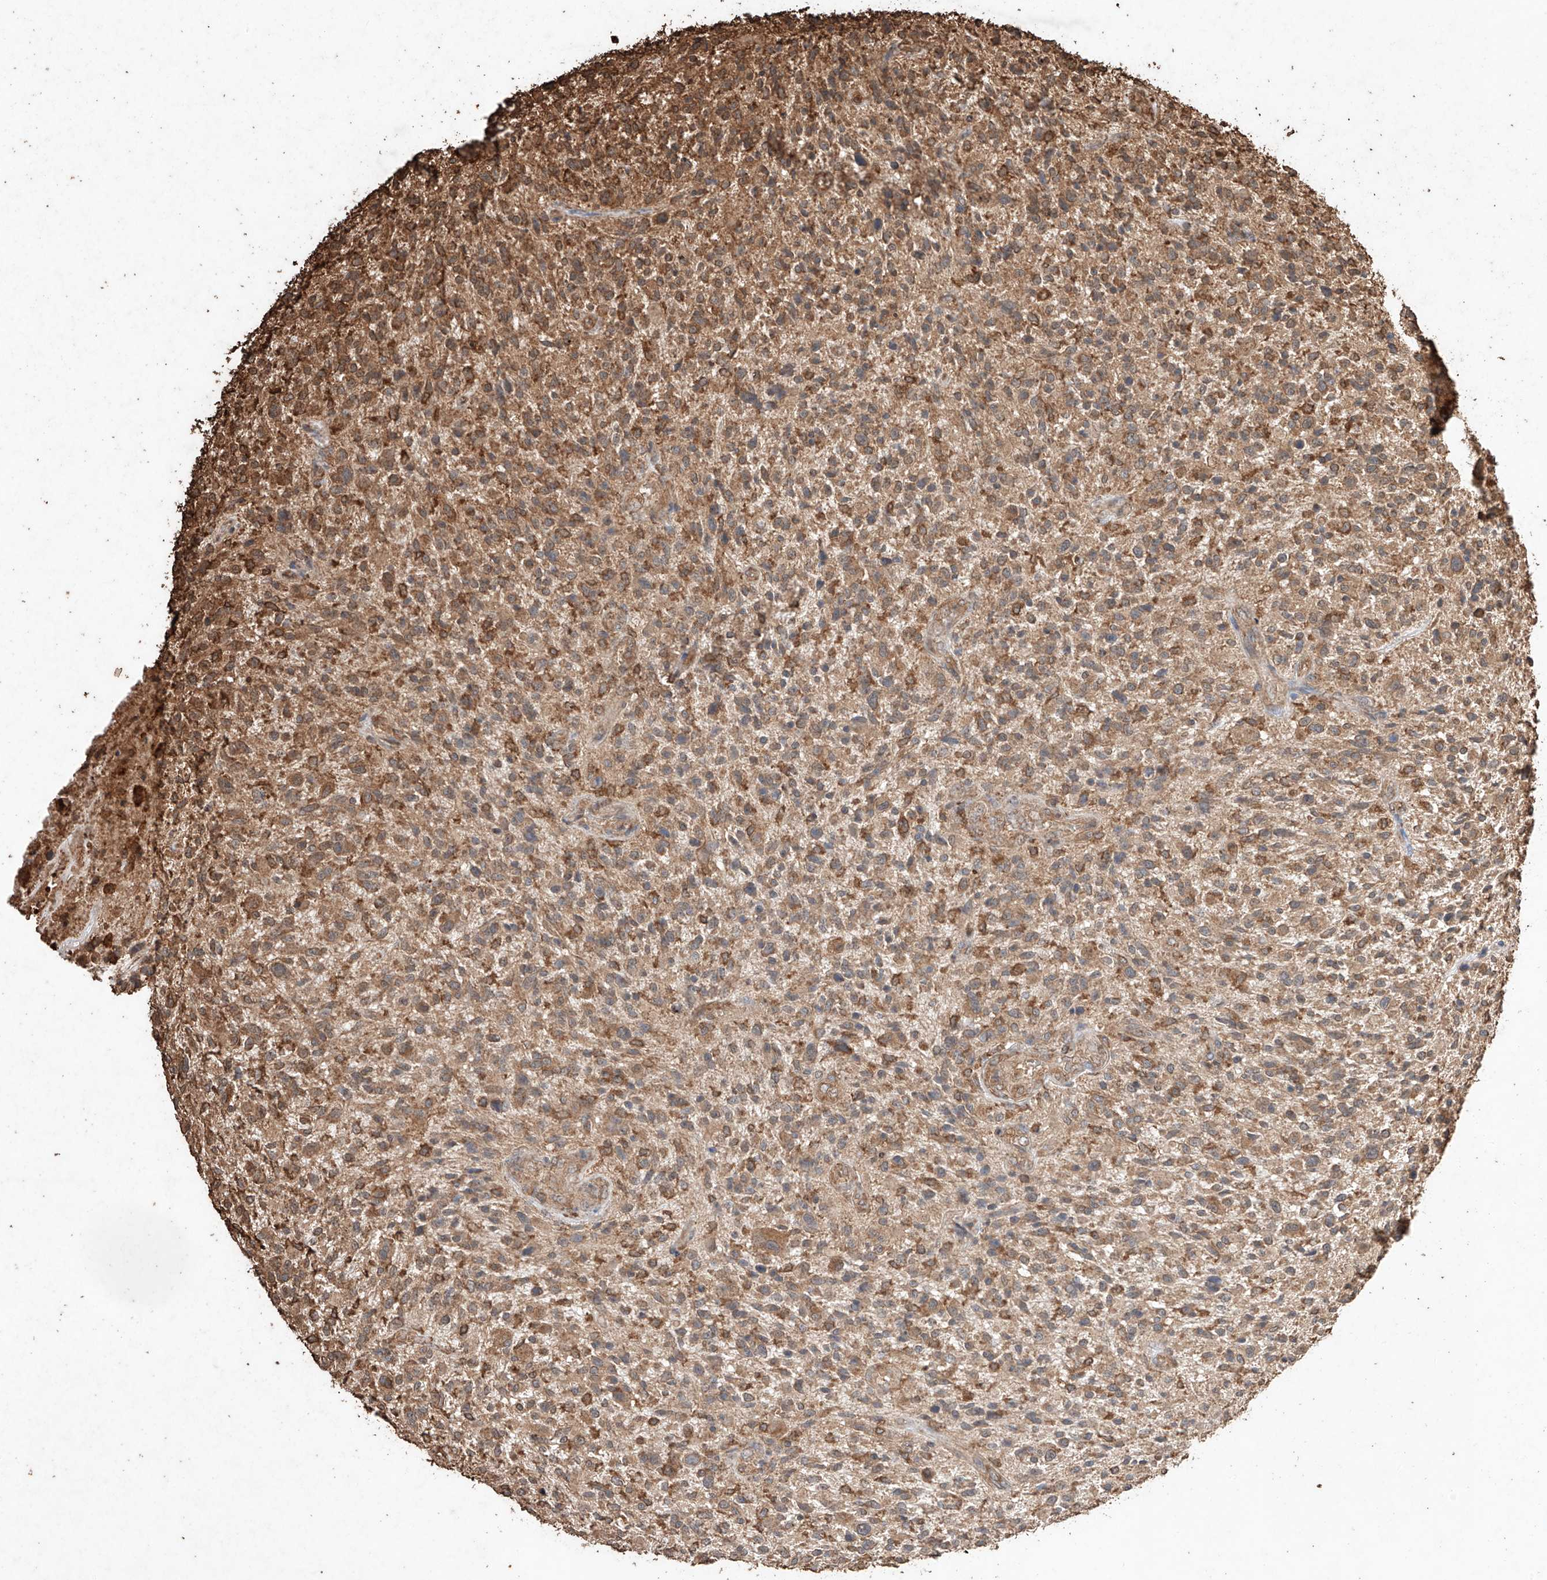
{"staining": {"intensity": "moderate", "quantity": ">75%", "location": "cytoplasmic/membranous"}, "tissue": "glioma", "cell_type": "Tumor cells", "image_type": "cancer", "snomed": [{"axis": "morphology", "description": "Glioma, malignant, High grade"}, {"axis": "topography", "description": "Brain"}], "caption": "Malignant glioma (high-grade) was stained to show a protein in brown. There is medium levels of moderate cytoplasmic/membranous expression in about >75% of tumor cells.", "gene": "M6PR", "patient": {"sex": "male", "age": 47}}